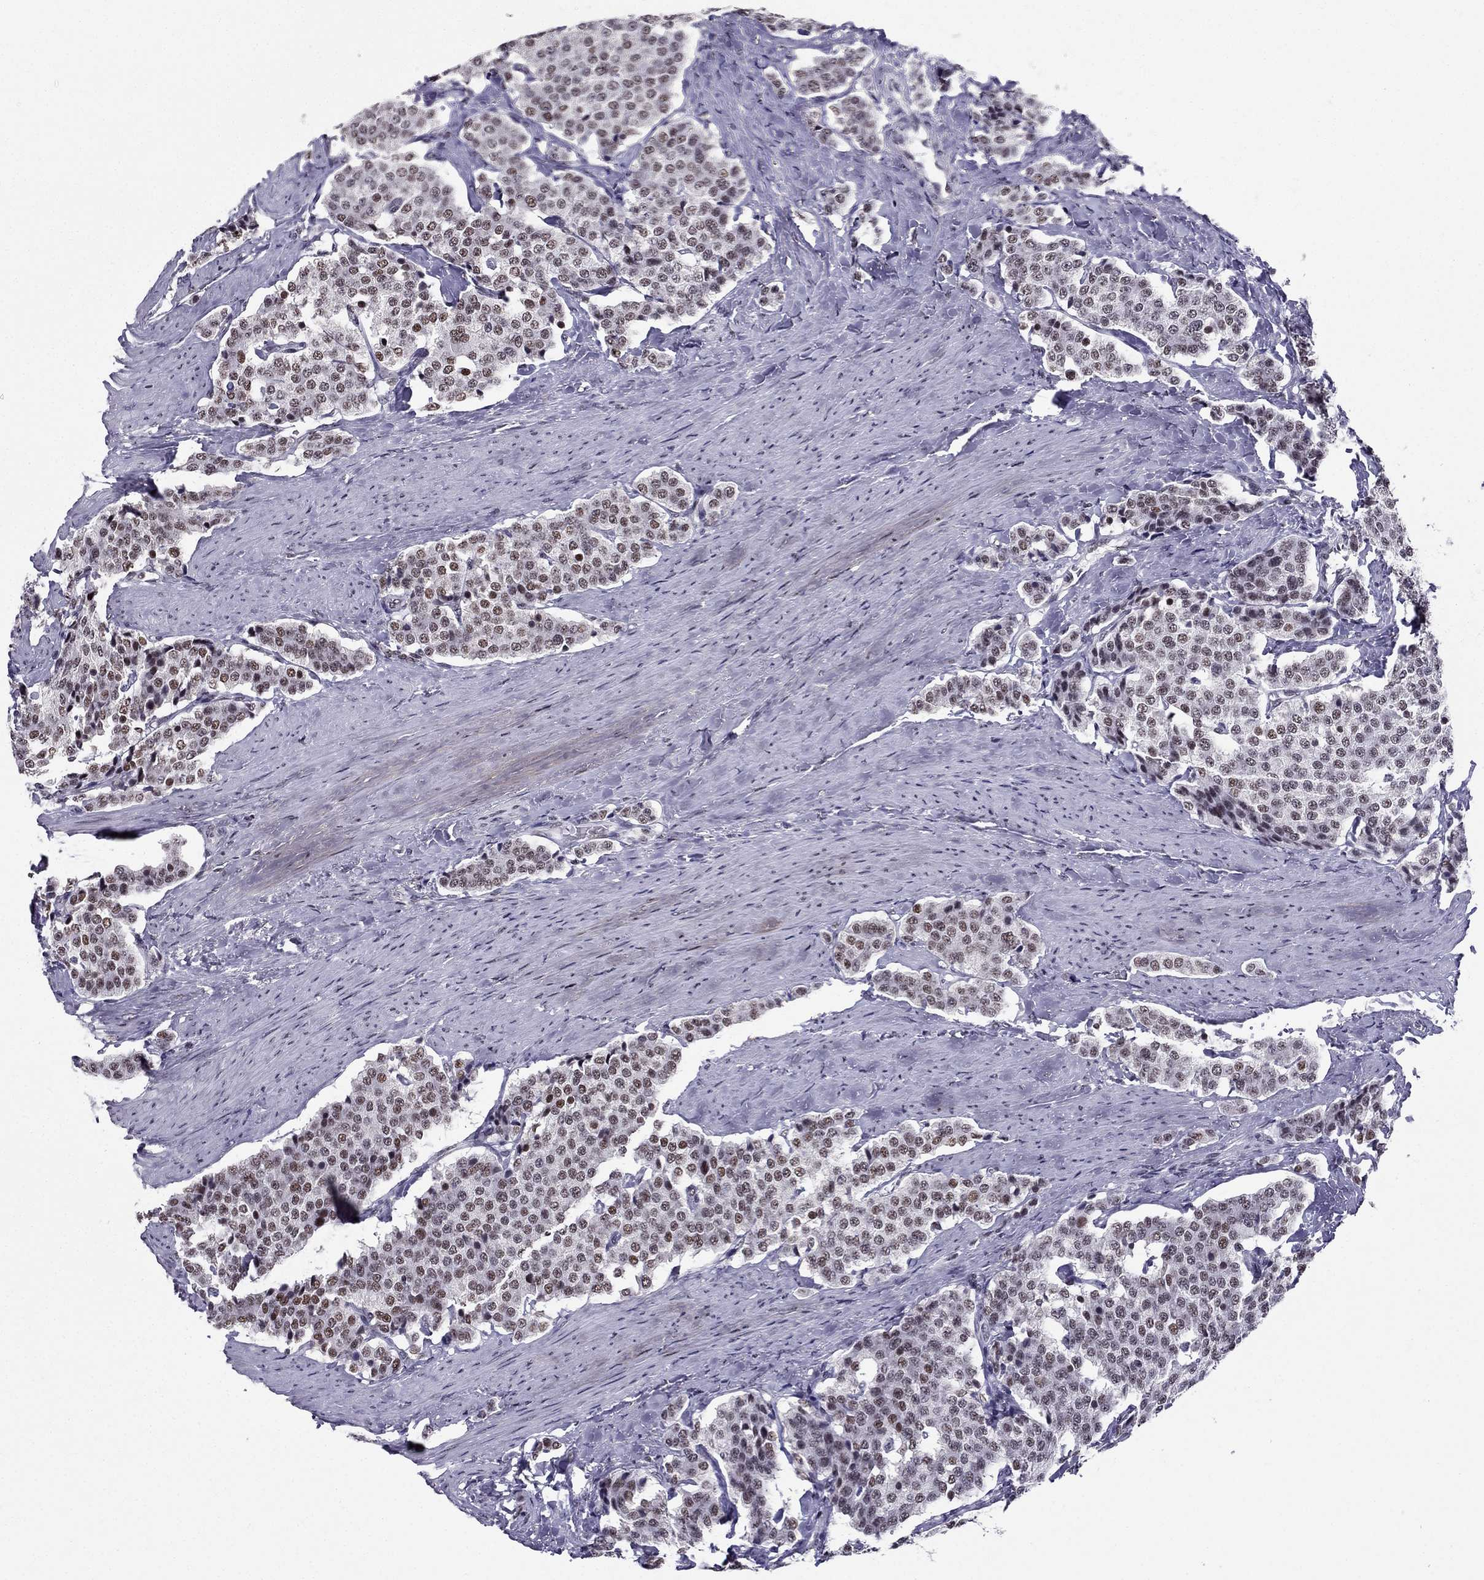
{"staining": {"intensity": "moderate", "quantity": "<25%", "location": "nuclear"}, "tissue": "carcinoid", "cell_type": "Tumor cells", "image_type": "cancer", "snomed": [{"axis": "morphology", "description": "Carcinoid, malignant, NOS"}, {"axis": "topography", "description": "Small intestine"}], "caption": "Human malignant carcinoid stained for a protein (brown) exhibits moderate nuclear positive staining in about <25% of tumor cells.", "gene": "ZNF420", "patient": {"sex": "female", "age": 58}}